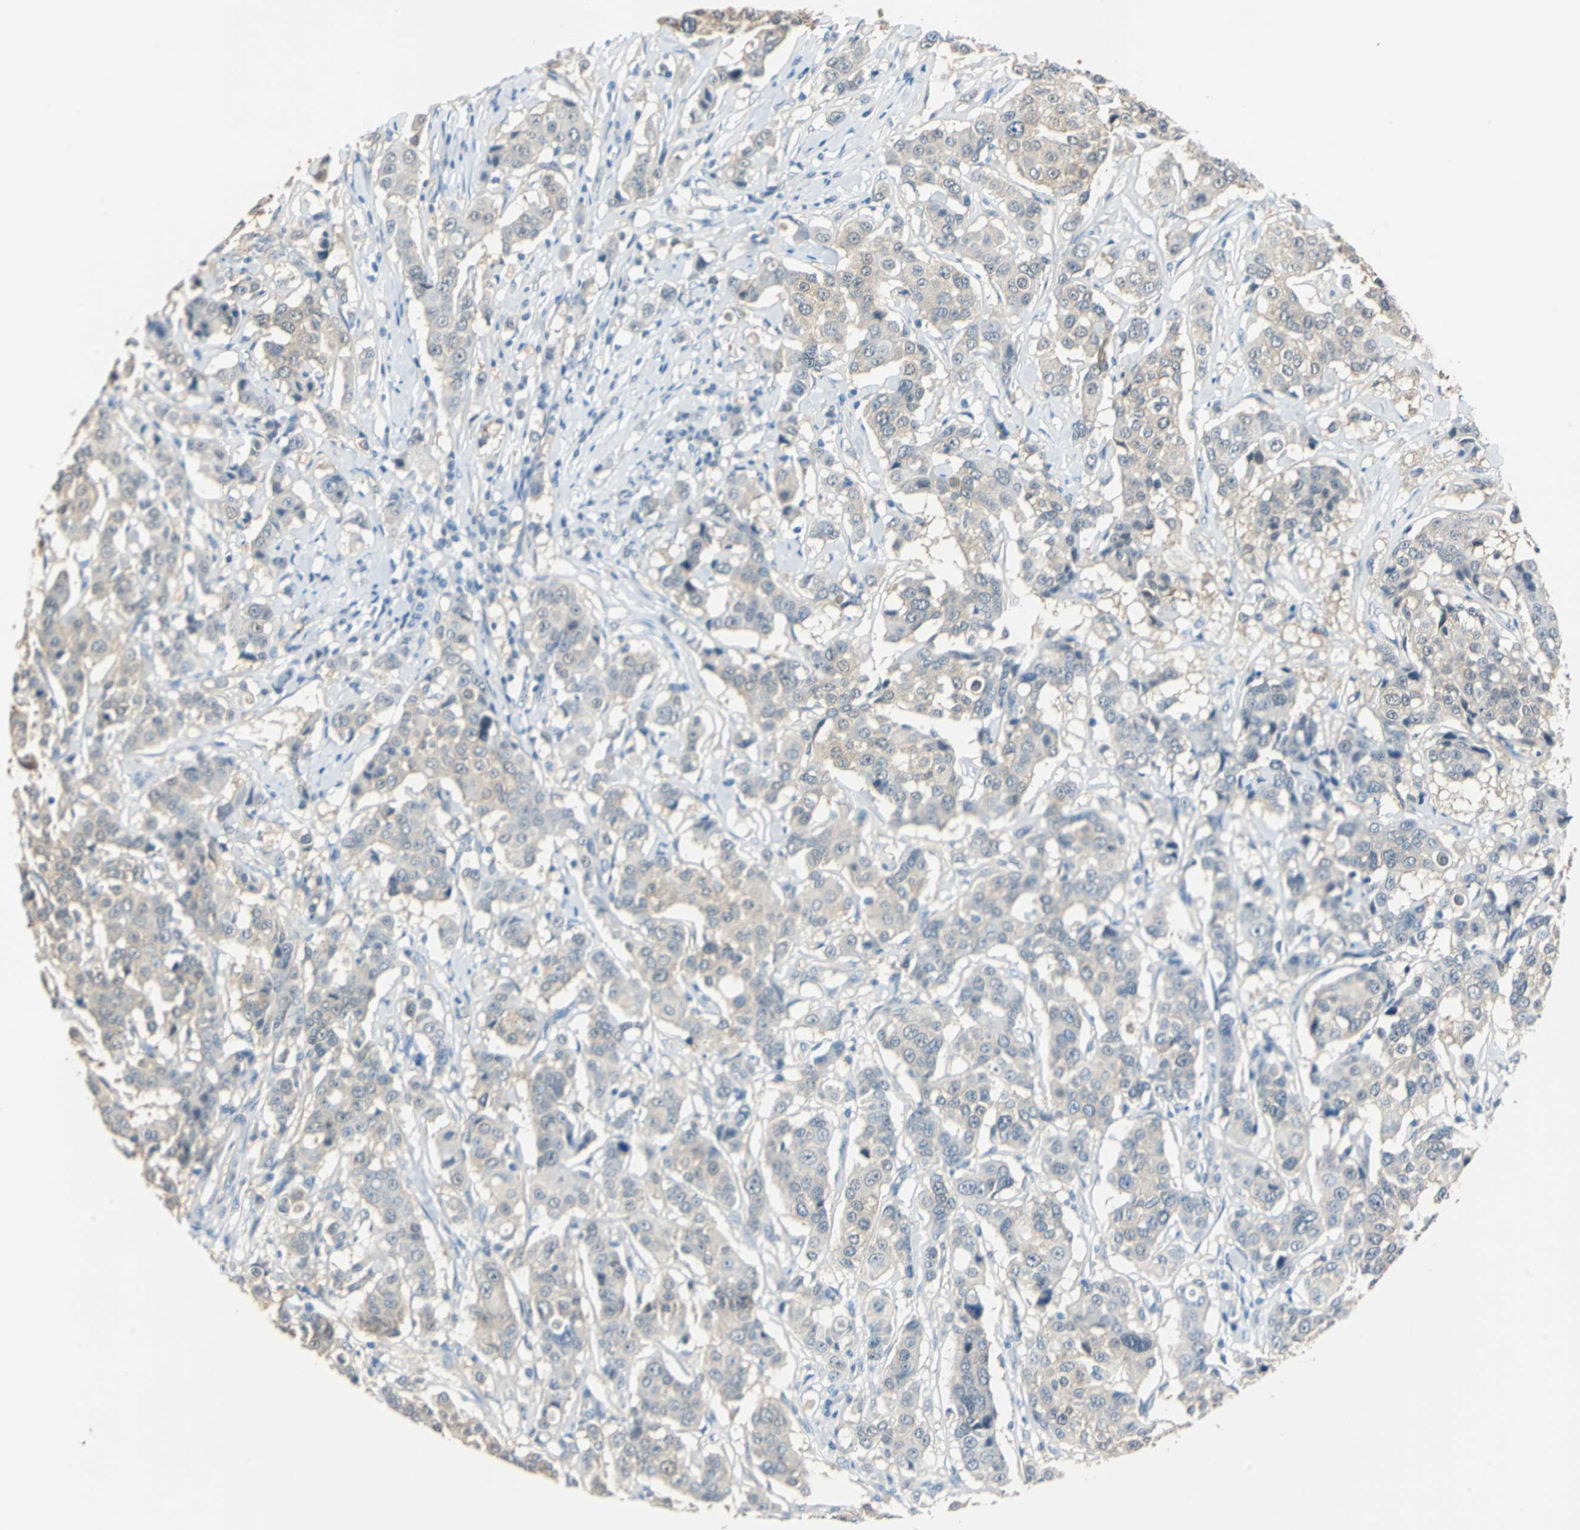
{"staining": {"intensity": "weak", "quantity": ">75%", "location": "cytoplasmic/membranous"}, "tissue": "breast cancer", "cell_type": "Tumor cells", "image_type": "cancer", "snomed": [{"axis": "morphology", "description": "Duct carcinoma"}, {"axis": "topography", "description": "Breast"}], "caption": "Immunohistochemistry (IHC) staining of breast cancer (intraductal carcinoma), which displays low levels of weak cytoplasmic/membranous positivity in about >75% of tumor cells indicating weak cytoplasmic/membranous protein positivity. The staining was performed using DAB (brown) for protein detection and nuclei were counterstained in hematoxylin (blue).", "gene": "FKBP4", "patient": {"sex": "female", "age": 27}}